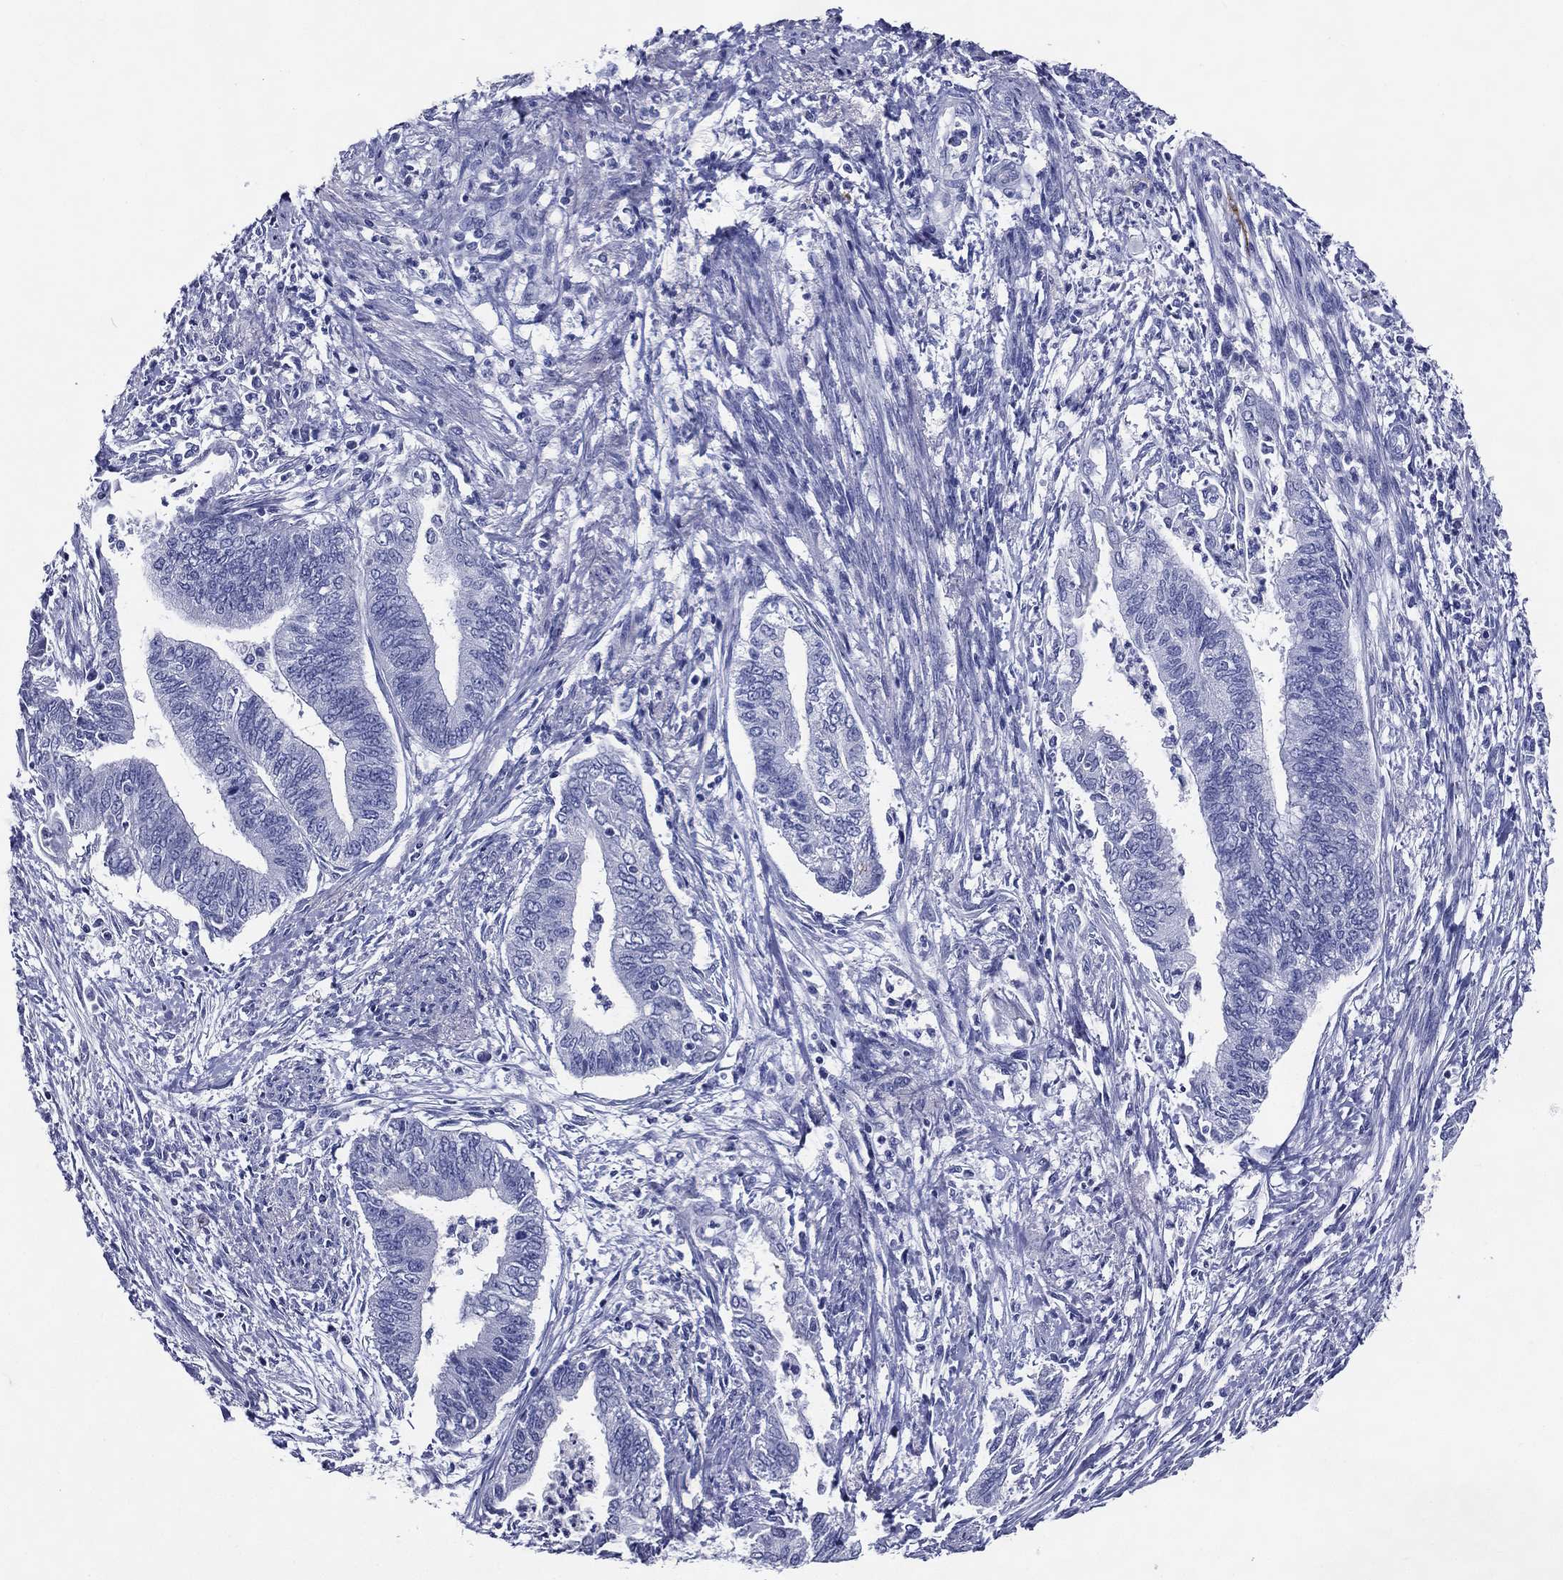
{"staining": {"intensity": "negative", "quantity": "none", "location": "none"}, "tissue": "endometrial cancer", "cell_type": "Tumor cells", "image_type": "cancer", "snomed": [{"axis": "morphology", "description": "Adenocarcinoma, NOS"}, {"axis": "topography", "description": "Endometrium"}], "caption": "This is an IHC image of human endometrial adenocarcinoma. There is no expression in tumor cells.", "gene": "ACE2", "patient": {"sex": "female", "age": 65}}